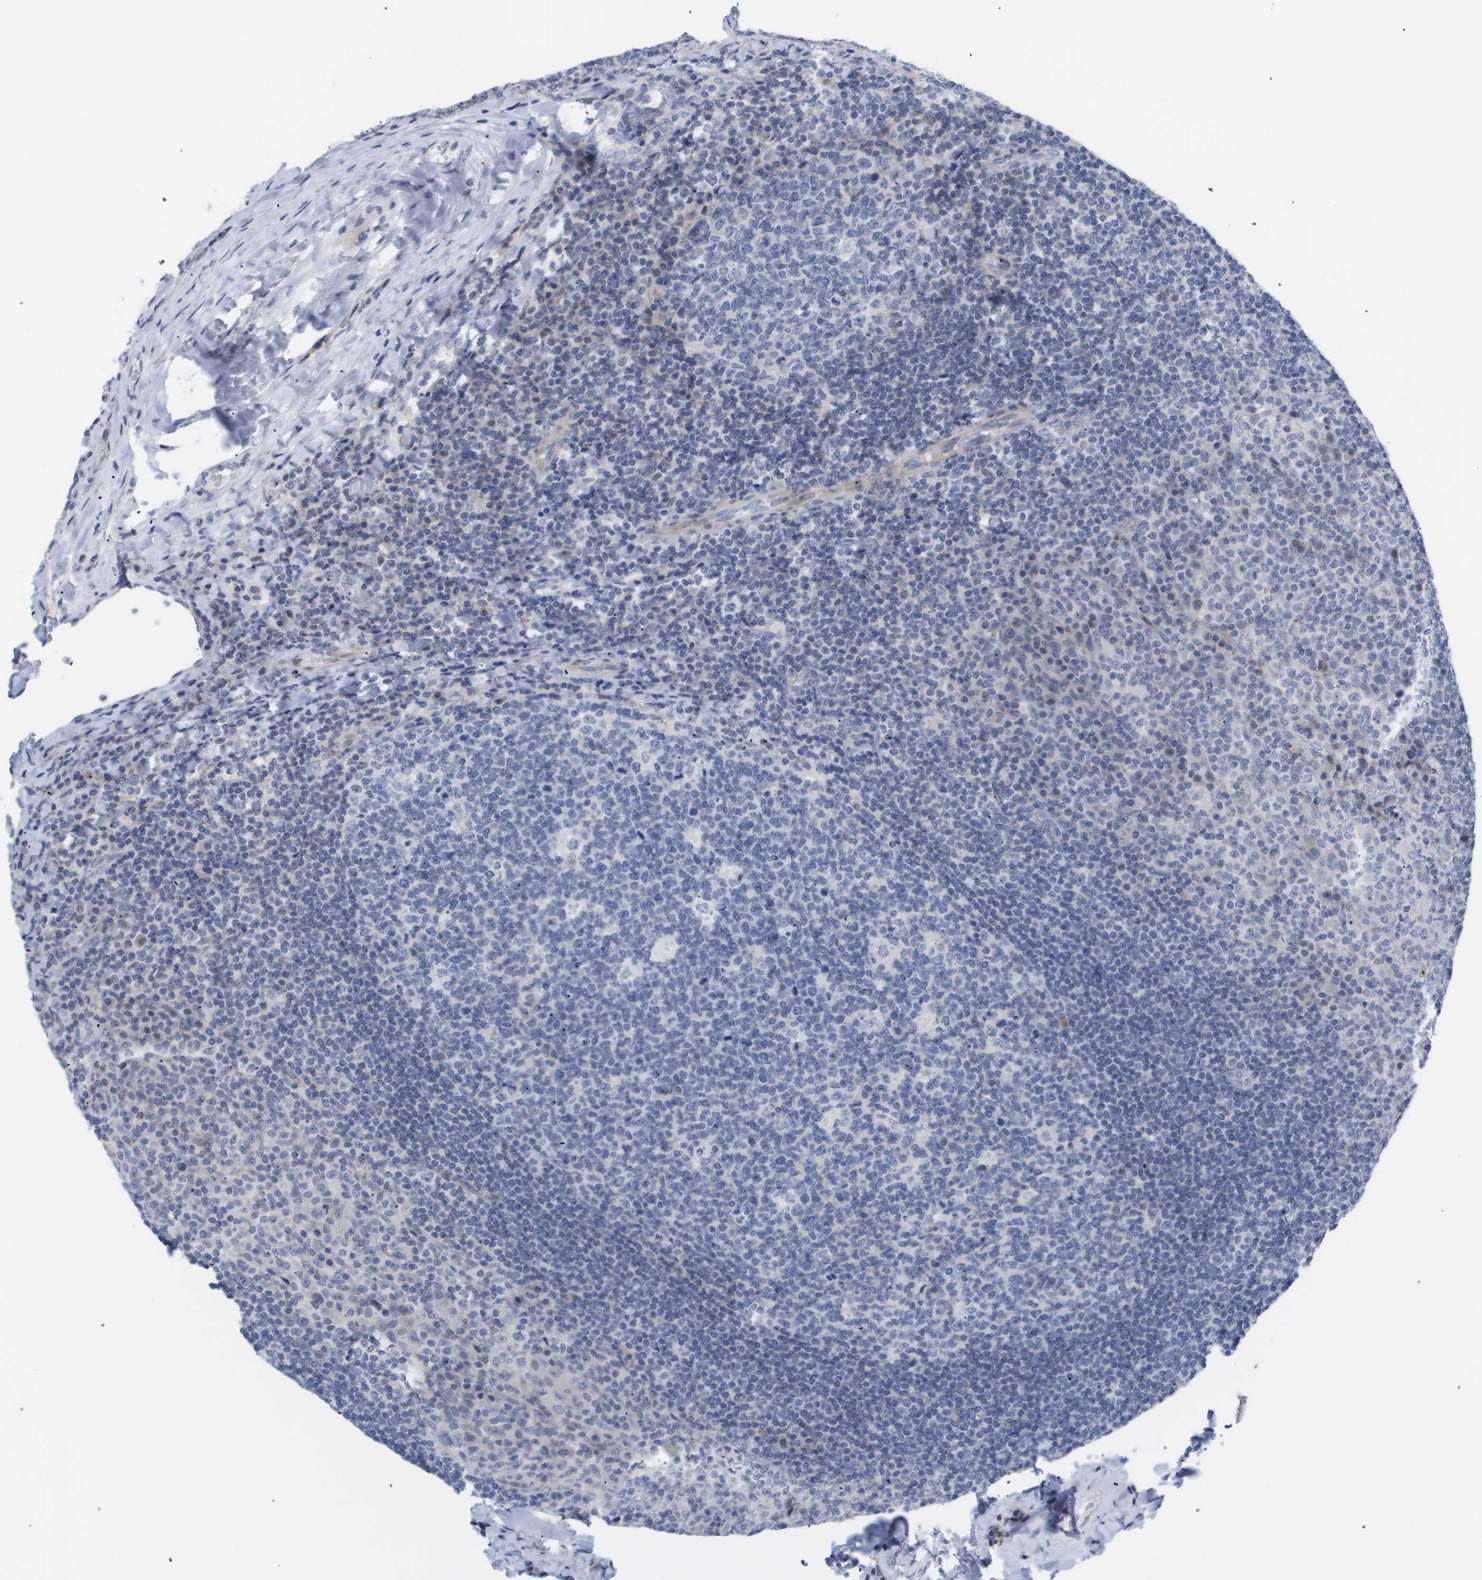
{"staining": {"intensity": "negative", "quantity": "none", "location": "none"}, "tissue": "tonsil", "cell_type": "Germinal center cells", "image_type": "normal", "snomed": [{"axis": "morphology", "description": "Normal tissue, NOS"}, {"axis": "topography", "description": "Tonsil"}], "caption": "Immunohistochemical staining of normal human tonsil shows no significant expression in germinal center cells.", "gene": "CAV3", "patient": {"sex": "male", "age": 17}}